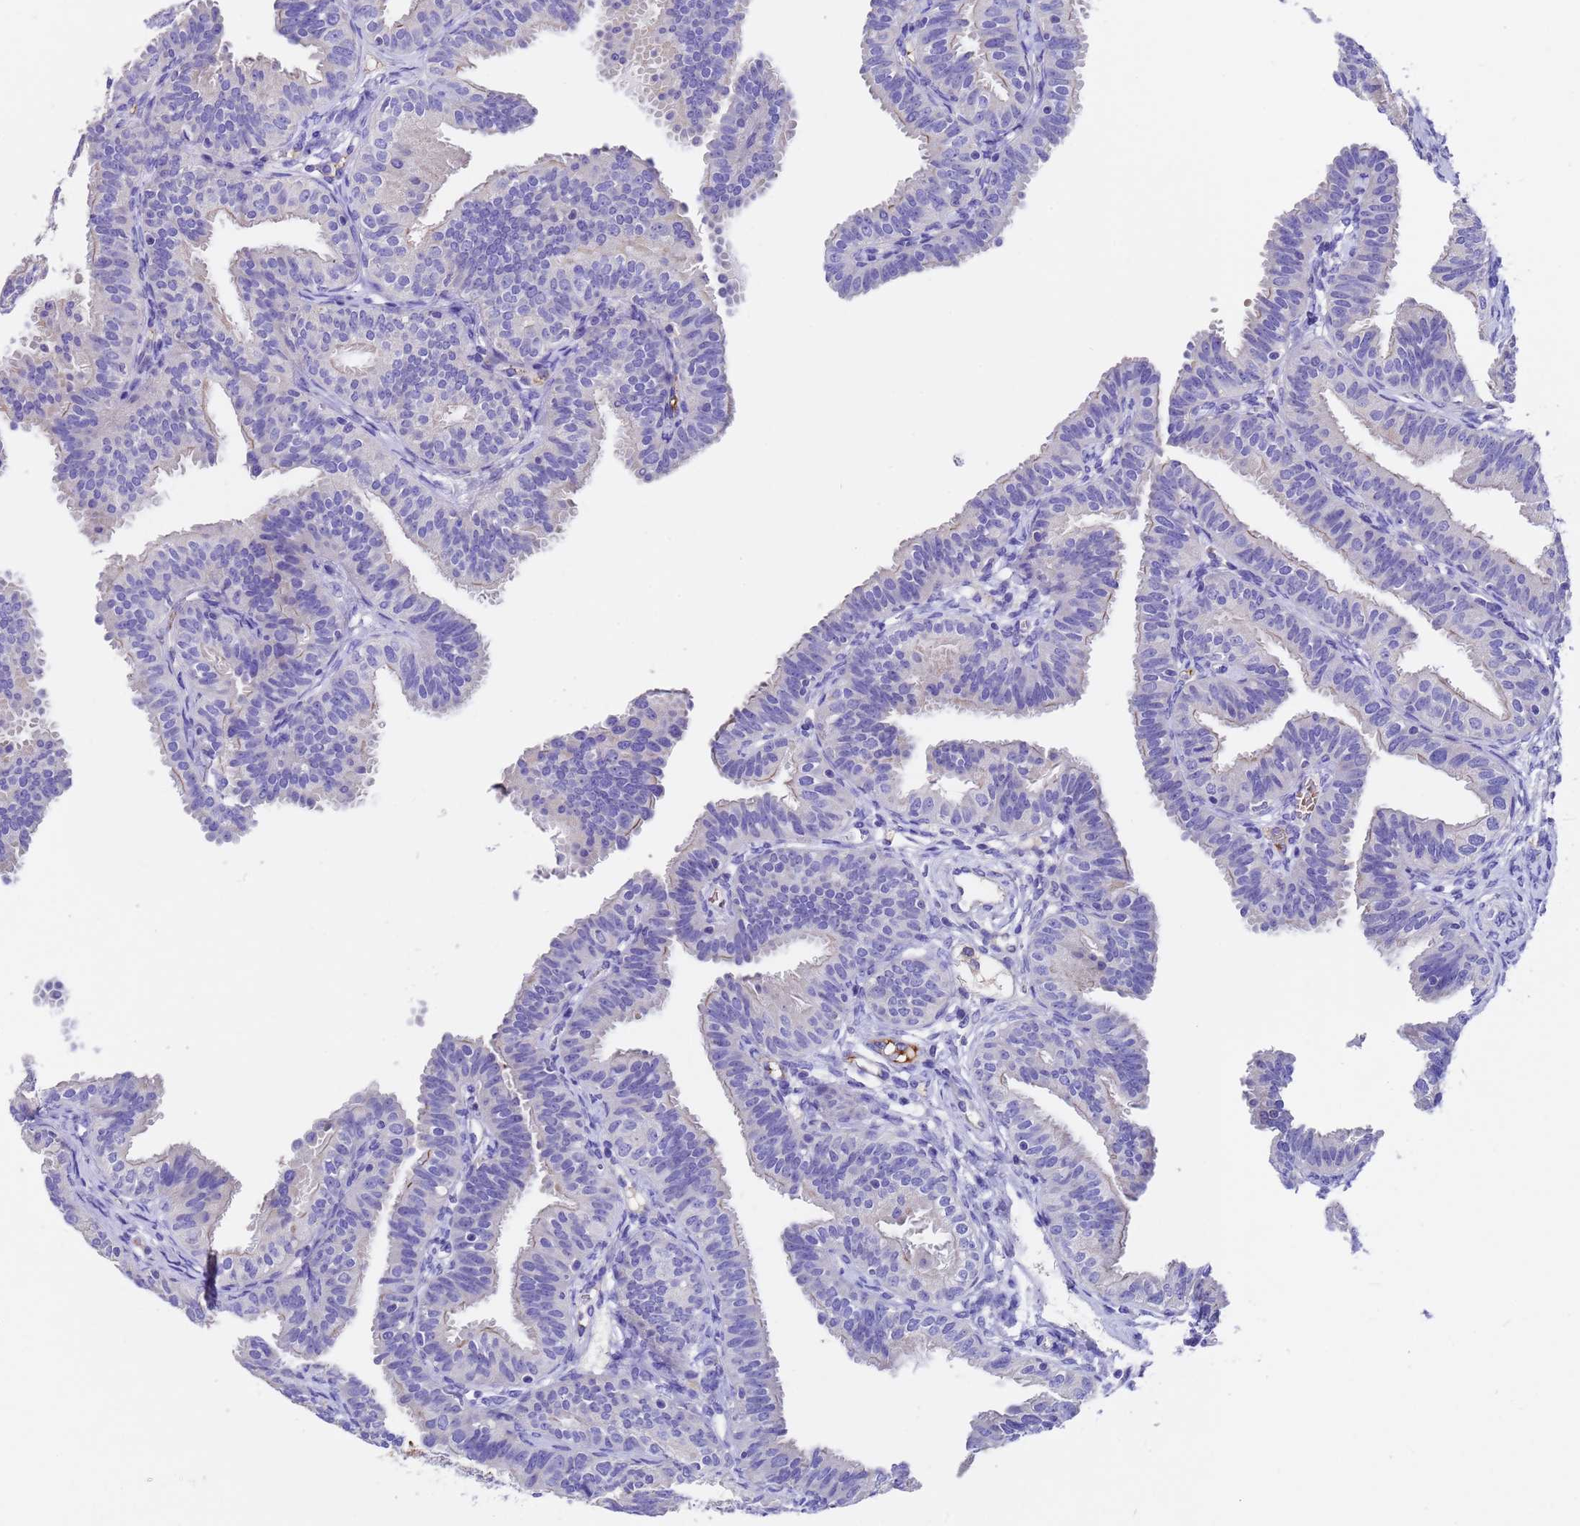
{"staining": {"intensity": "negative", "quantity": "none", "location": "none"}, "tissue": "fallopian tube", "cell_type": "Glandular cells", "image_type": "normal", "snomed": [{"axis": "morphology", "description": "Normal tissue, NOS"}, {"axis": "topography", "description": "Fallopian tube"}], "caption": "This is an IHC histopathology image of unremarkable human fallopian tube. There is no staining in glandular cells.", "gene": "ELP6", "patient": {"sex": "female", "age": 35}}